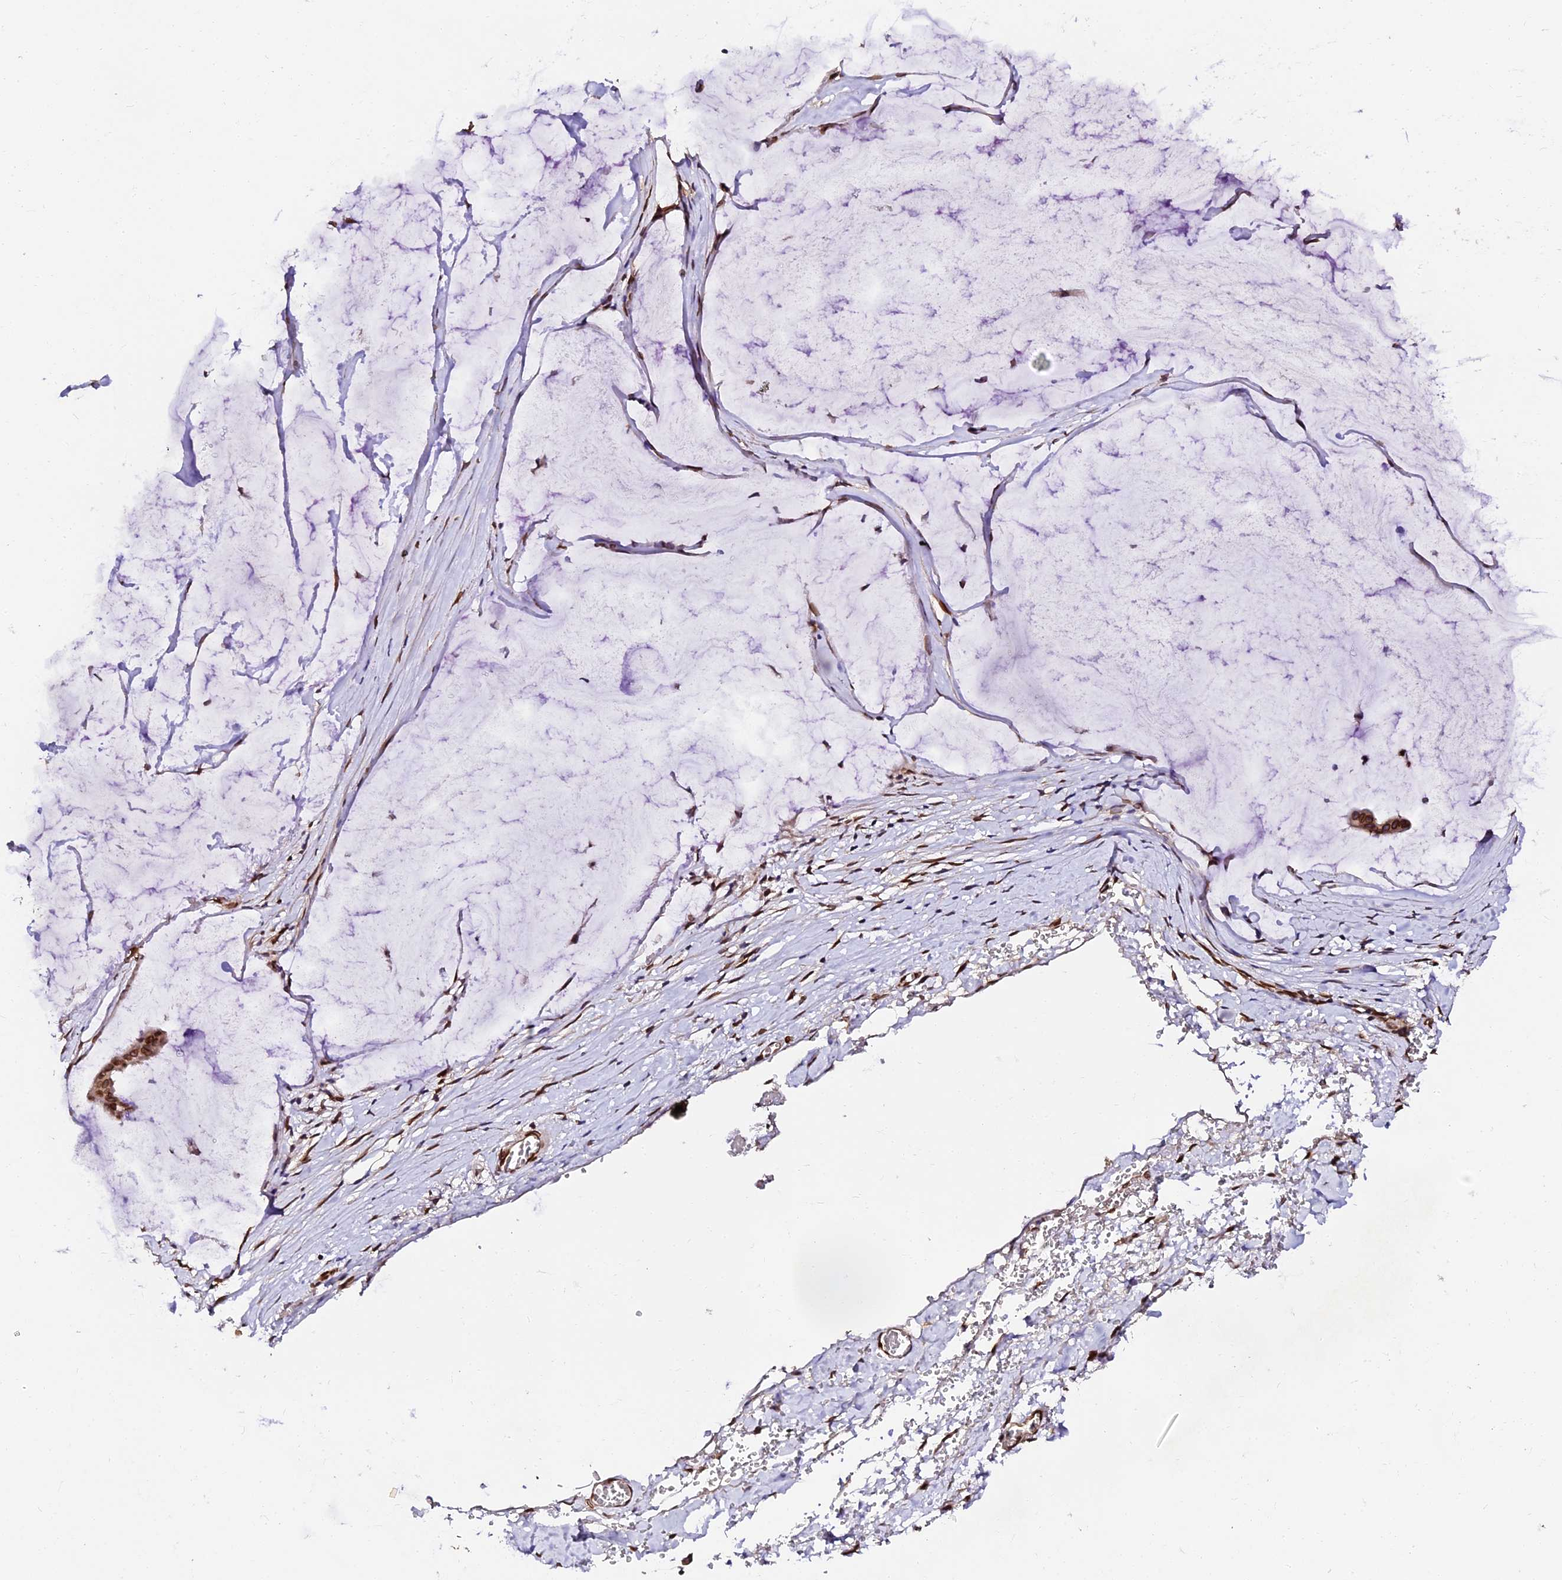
{"staining": {"intensity": "strong", "quantity": ">75%", "location": "cytoplasmic/membranous,nuclear"}, "tissue": "ovarian cancer", "cell_type": "Tumor cells", "image_type": "cancer", "snomed": [{"axis": "morphology", "description": "Cystadenocarcinoma, mucinous, NOS"}, {"axis": "topography", "description": "Ovary"}], "caption": "Immunohistochemistry photomicrograph of mucinous cystadenocarcinoma (ovarian) stained for a protein (brown), which demonstrates high levels of strong cytoplasmic/membranous and nuclear staining in approximately >75% of tumor cells.", "gene": "ANAPC5", "patient": {"sex": "female", "age": 73}}